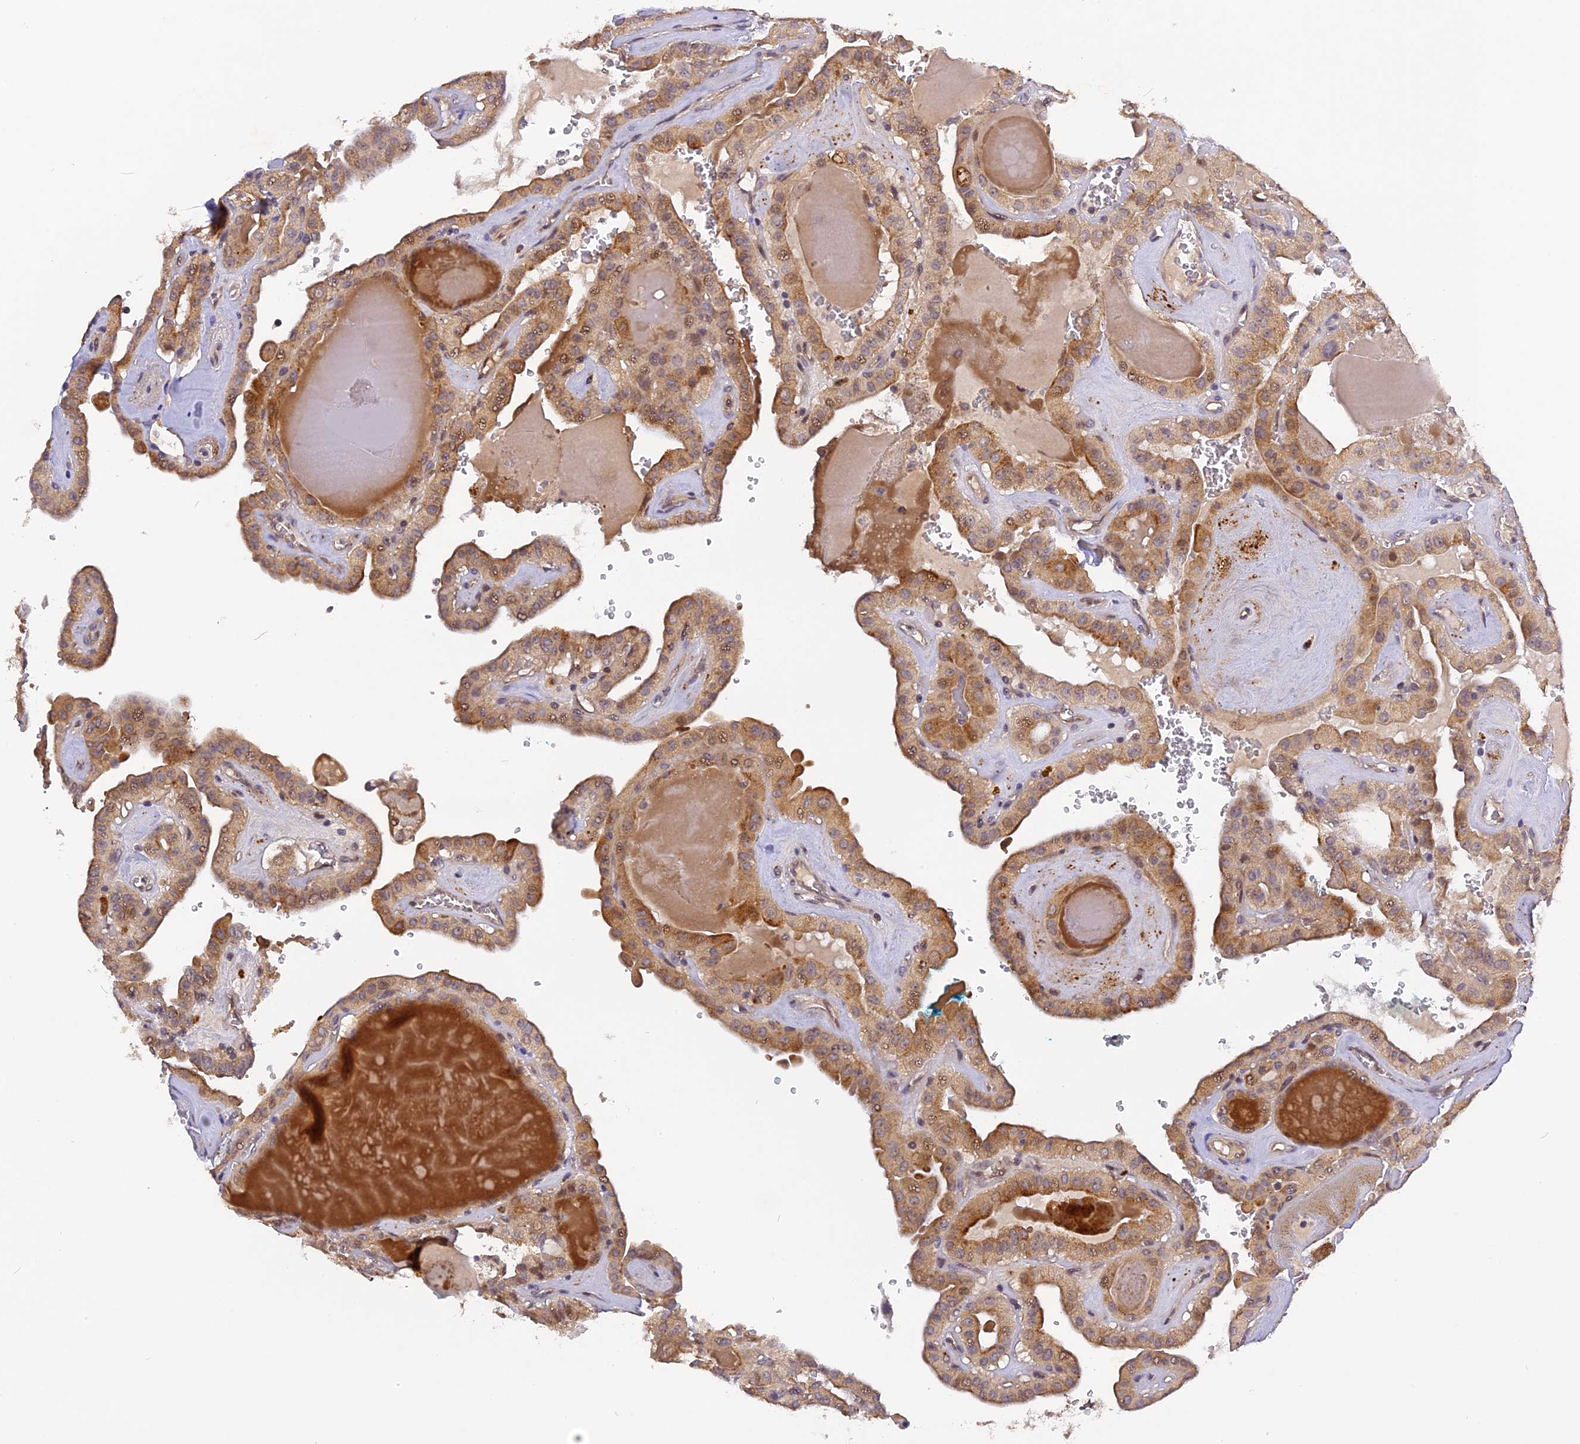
{"staining": {"intensity": "moderate", "quantity": ">75%", "location": "cytoplasmic/membranous"}, "tissue": "thyroid cancer", "cell_type": "Tumor cells", "image_type": "cancer", "snomed": [{"axis": "morphology", "description": "Papillary adenocarcinoma, NOS"}, {"axis": "topography", "description": "Thyroid gland"}], "caption": "Tumor cells demonstrate medium levels of moderate cytoplasmic/membranous positivity in about >75% of cells in human thyroid cancer.", "gene": "FNIP2", "patient": {"sex": "male", "age": 52}}